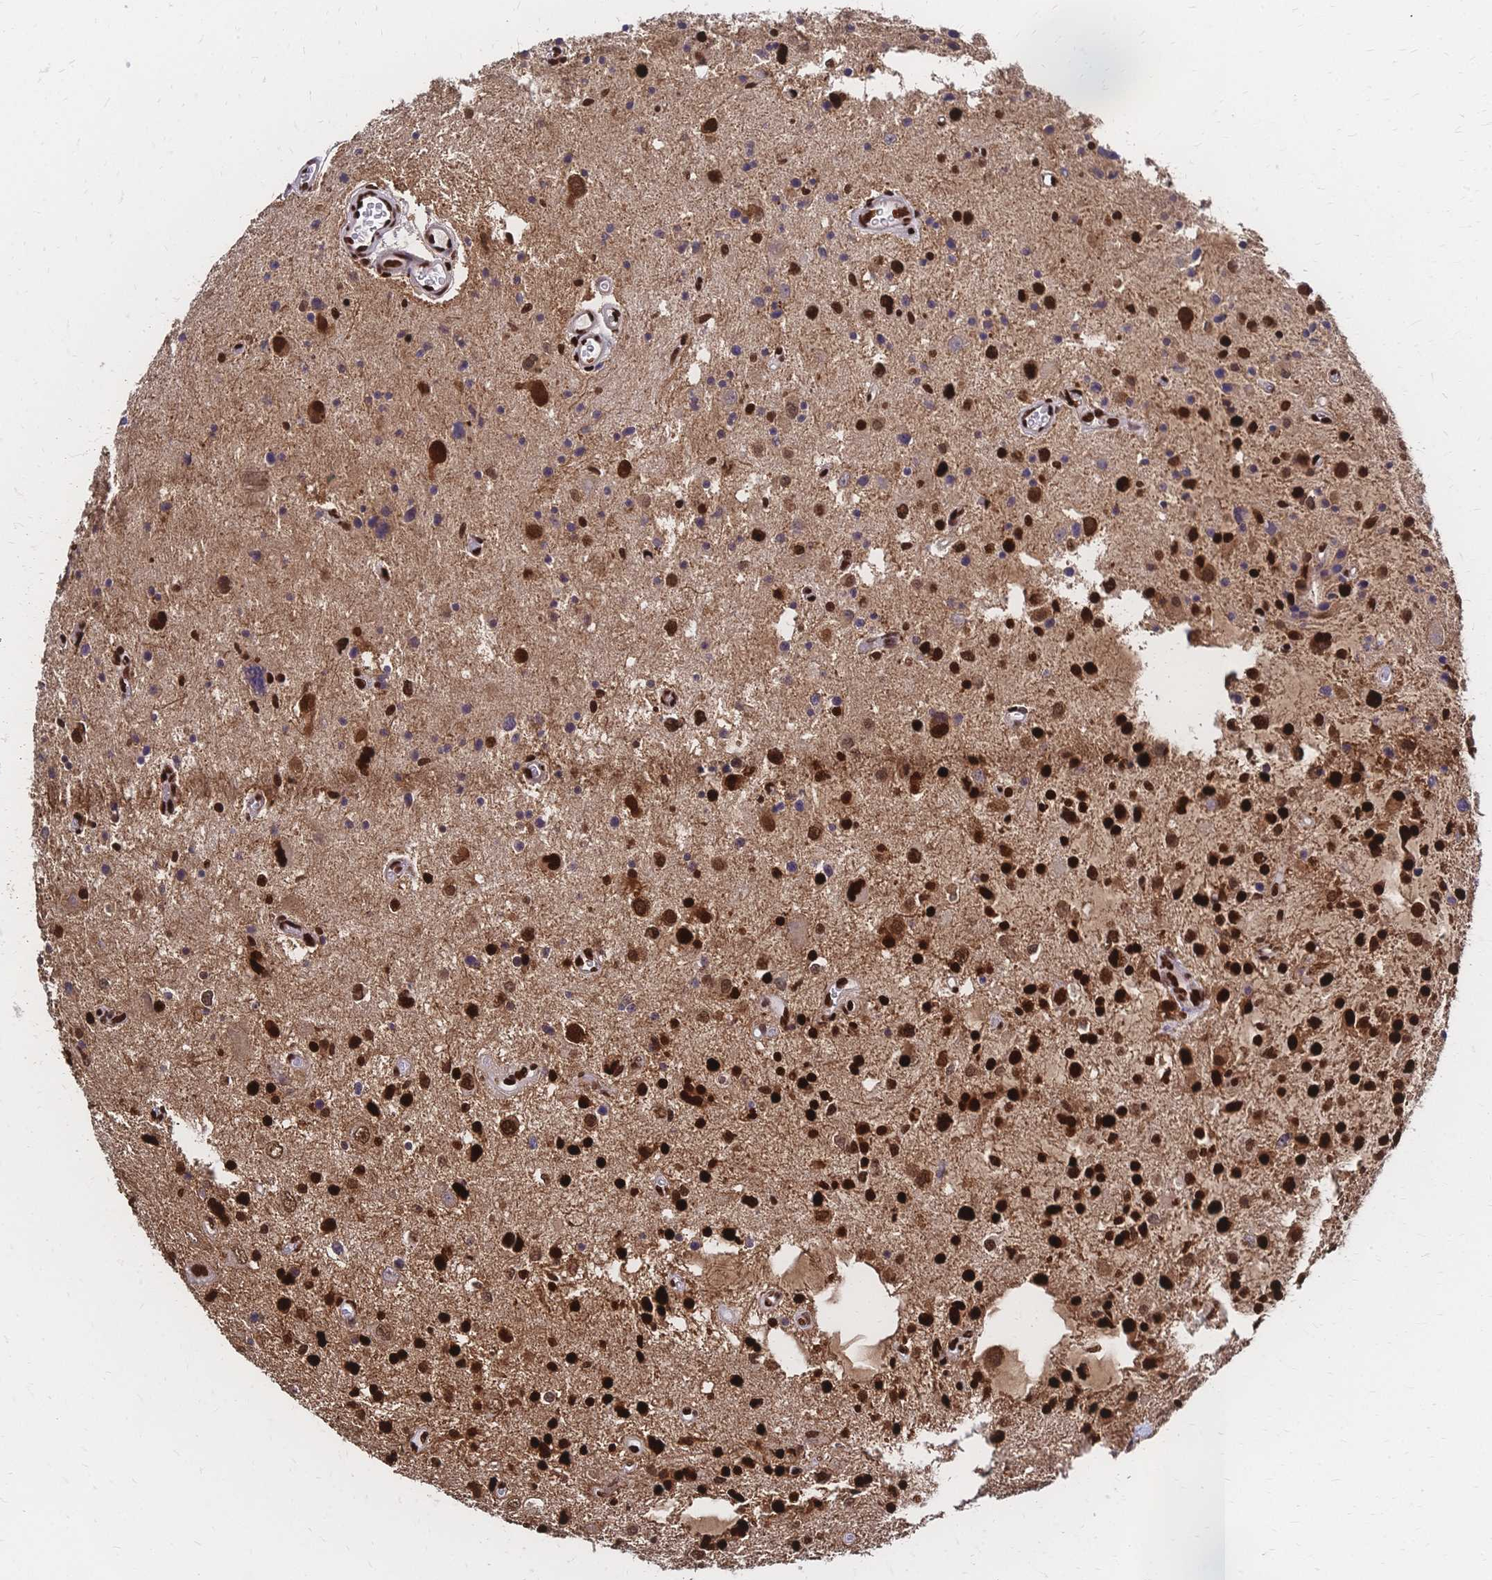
{"staining": {"intensity": "strong", "quantity": ">75%", "location": "nuclear"}, "tissue": "glioma", "cell_type": "Tumor cells", "image_type": "cancer", "snomed": [{"axis": "morphology", "description": "Glioma, malignant, Low grade"}, {"axis": "topography", "description": "Brain"}], "caption": "Human malignant glioma (low-grade) stained with a protein marker displays strong staining in tumor cells.", "gene": "HDGF", "patient": {"sex": "male", "age": 43}}